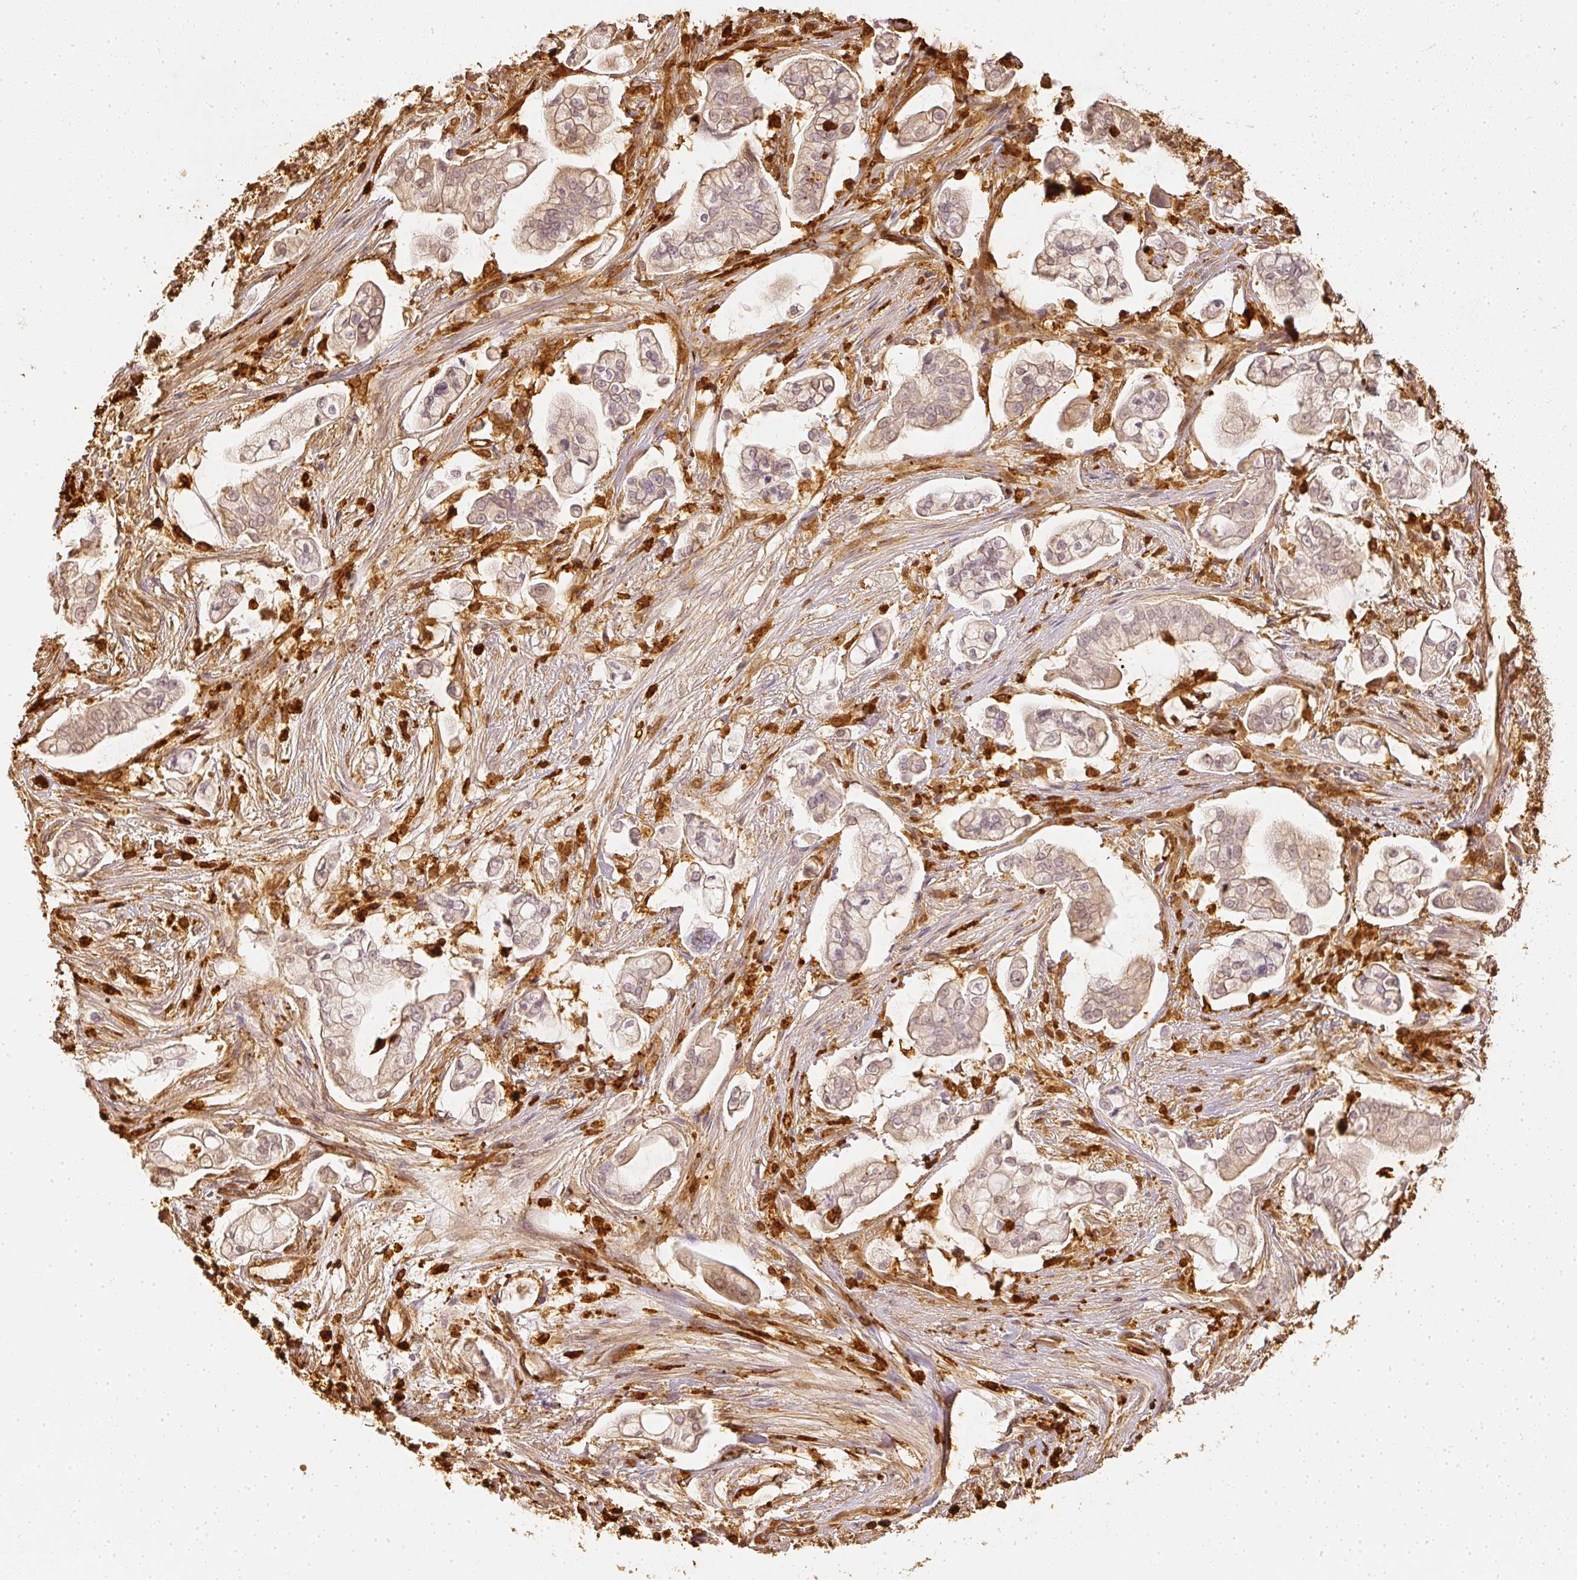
{"staining": {"intensity": "weak", "quantity": "25%-75%", "location": "cytoplasmic/membranous"}, "tissue": "pancreatic cancer", "cell_type": "Tumor cells", "image_type": "cancer", "snomed": [{"axis": "morphology", "description": "Adenocarcinoma, NOS"}, {"axis": "topography", "description": "Pancreas"}], "caption": "A histopathology image showing weak cytoplasmic/membranous staining in about 25%-75% of tumor cells in pancreatic adenocarcinoma, as visualized by brown immunohistochemical staining.", "gene": "PFN1", "patient": {"sex": "female", "age": 69}}